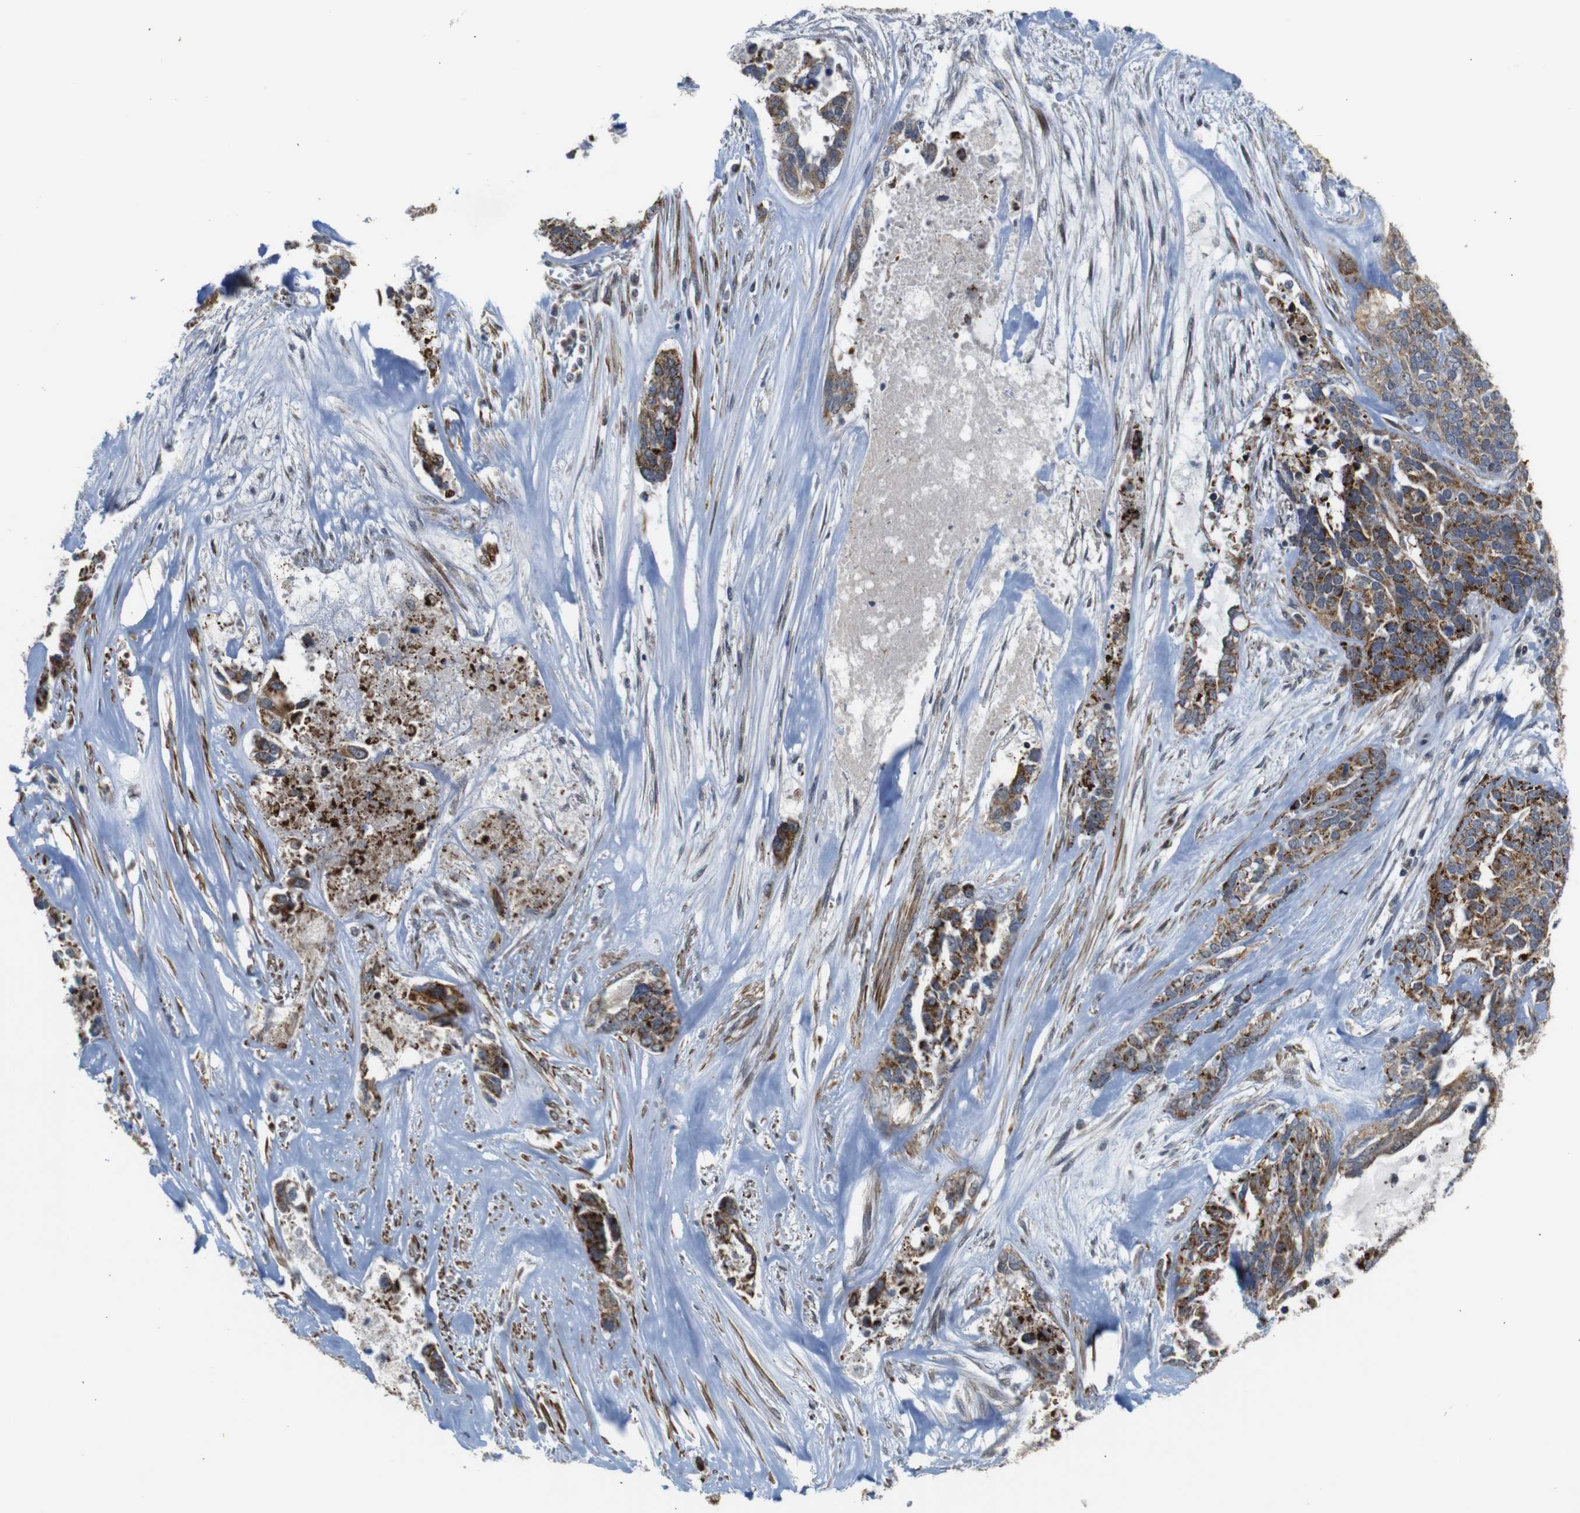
{"staining": {"intensity": "strong", "quantity": ">75%", "location": "cytoplasmic/membranous"}, "tissue": "ovarian cancer", "cell_type": "Tumor cells", "image_type": "cancer", "snomed": [{"axis": "morphology", "description": "Cystadenocarcinoma, serous, NOS"}, {"axis": "topography", "description": "Ovary"}], "caption": "Immunohistochemistry (IHC) of human ovarian cancer (serous cystadenocarcinoma) demonstrates high levels of strong cytoplasmic/membranous staining in about >75% of tumor cells.", "gene": "ATP7B", "patient": {"sex": "female", "age": 44}}